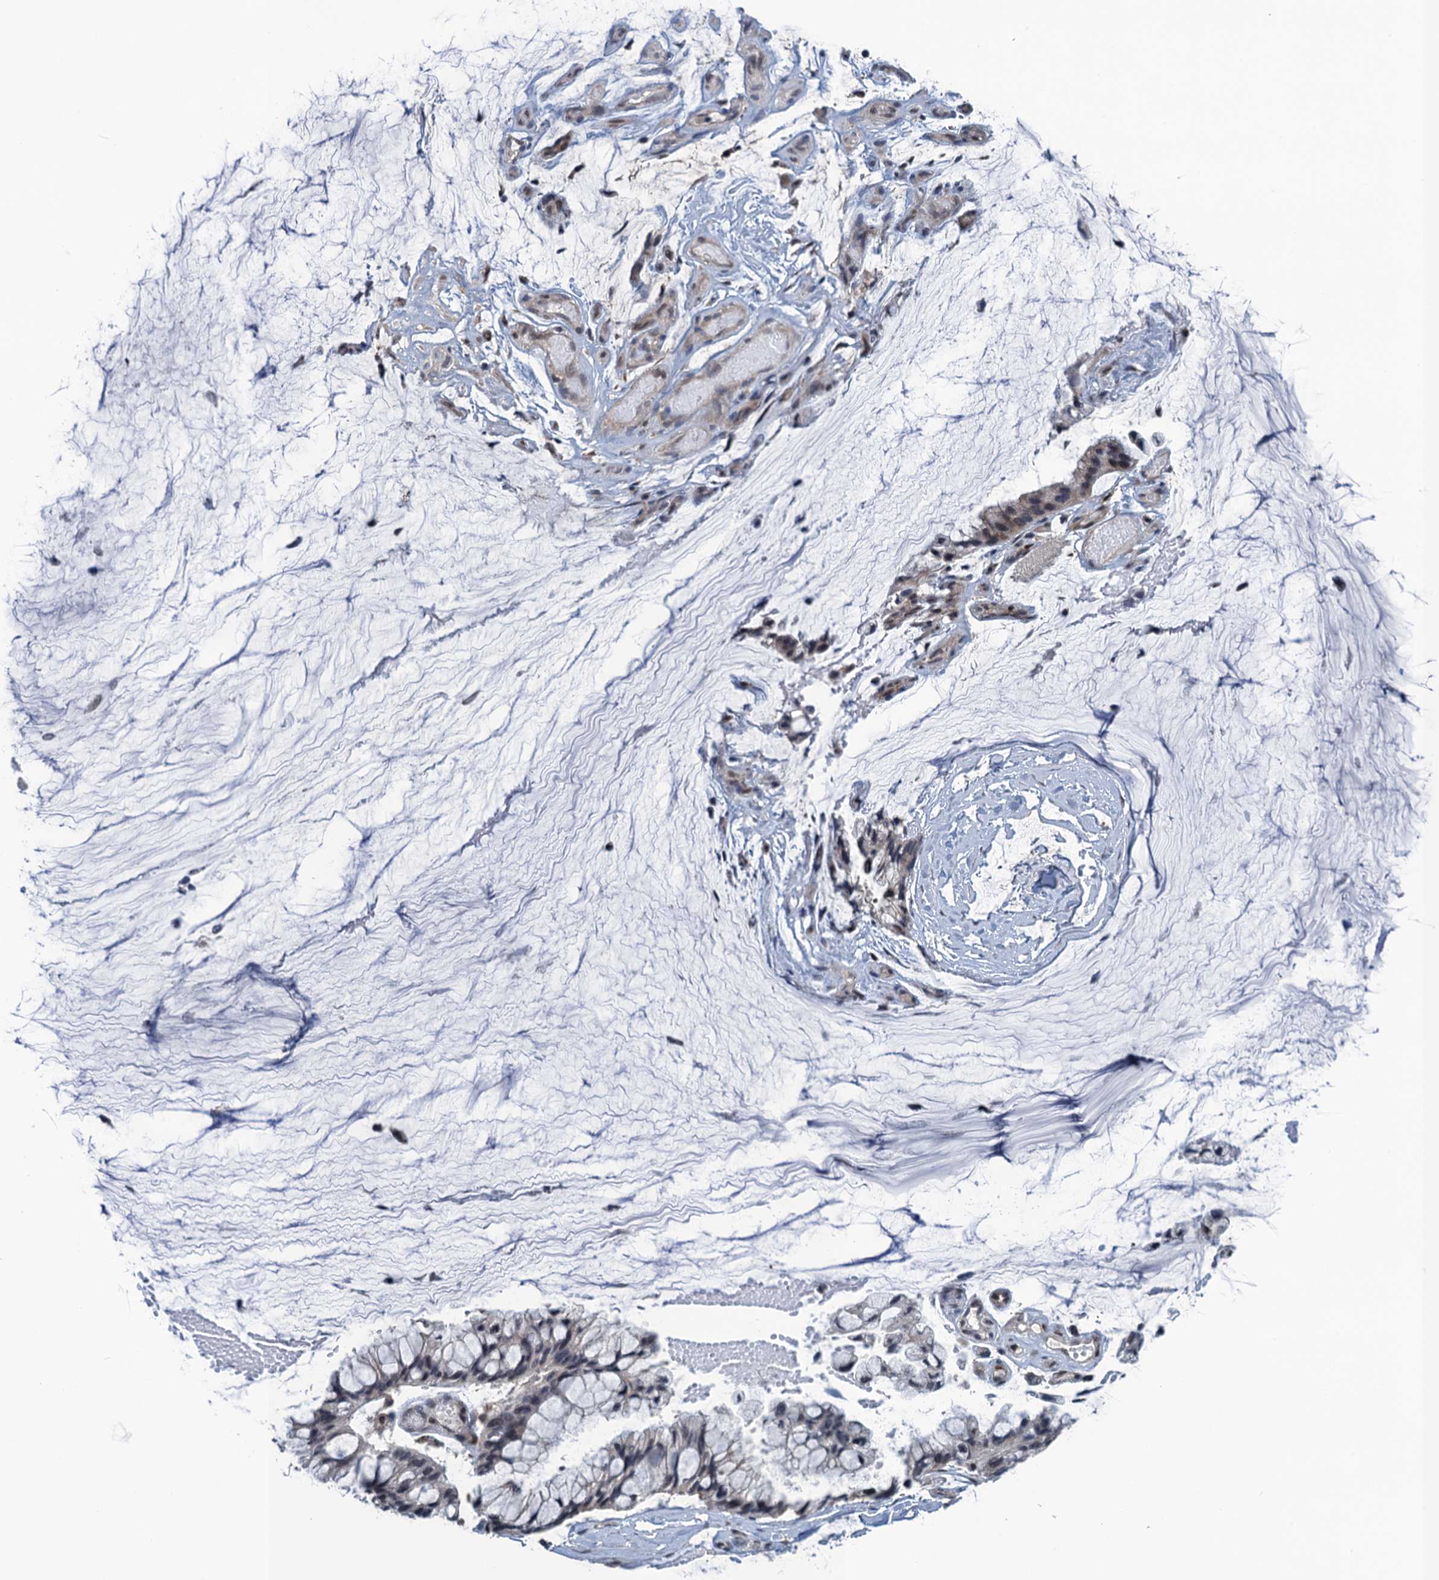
{"staining": {"intensity": "weak", "quantity": "25%-75%", "location": "nuclear"}, "tissue": "ovarian cancer", "cell_type": "Tumor cells", "image_type": "cancer", "snomed": [{"axis": "morphology", "description": "Cystadenocarcinoma, mucinous, NOS"}, {"axis": "topography", "description": "Ovary"}], "caption": "This is a micrograph of immunohistochemistry (IHC) staining of mucinous cystadenocarcinoma (ovarian), which shows weak staining in the nuclear of tumor cells.", "gene": "SAE1", "patient": {"sex": "female", "age": 39}}